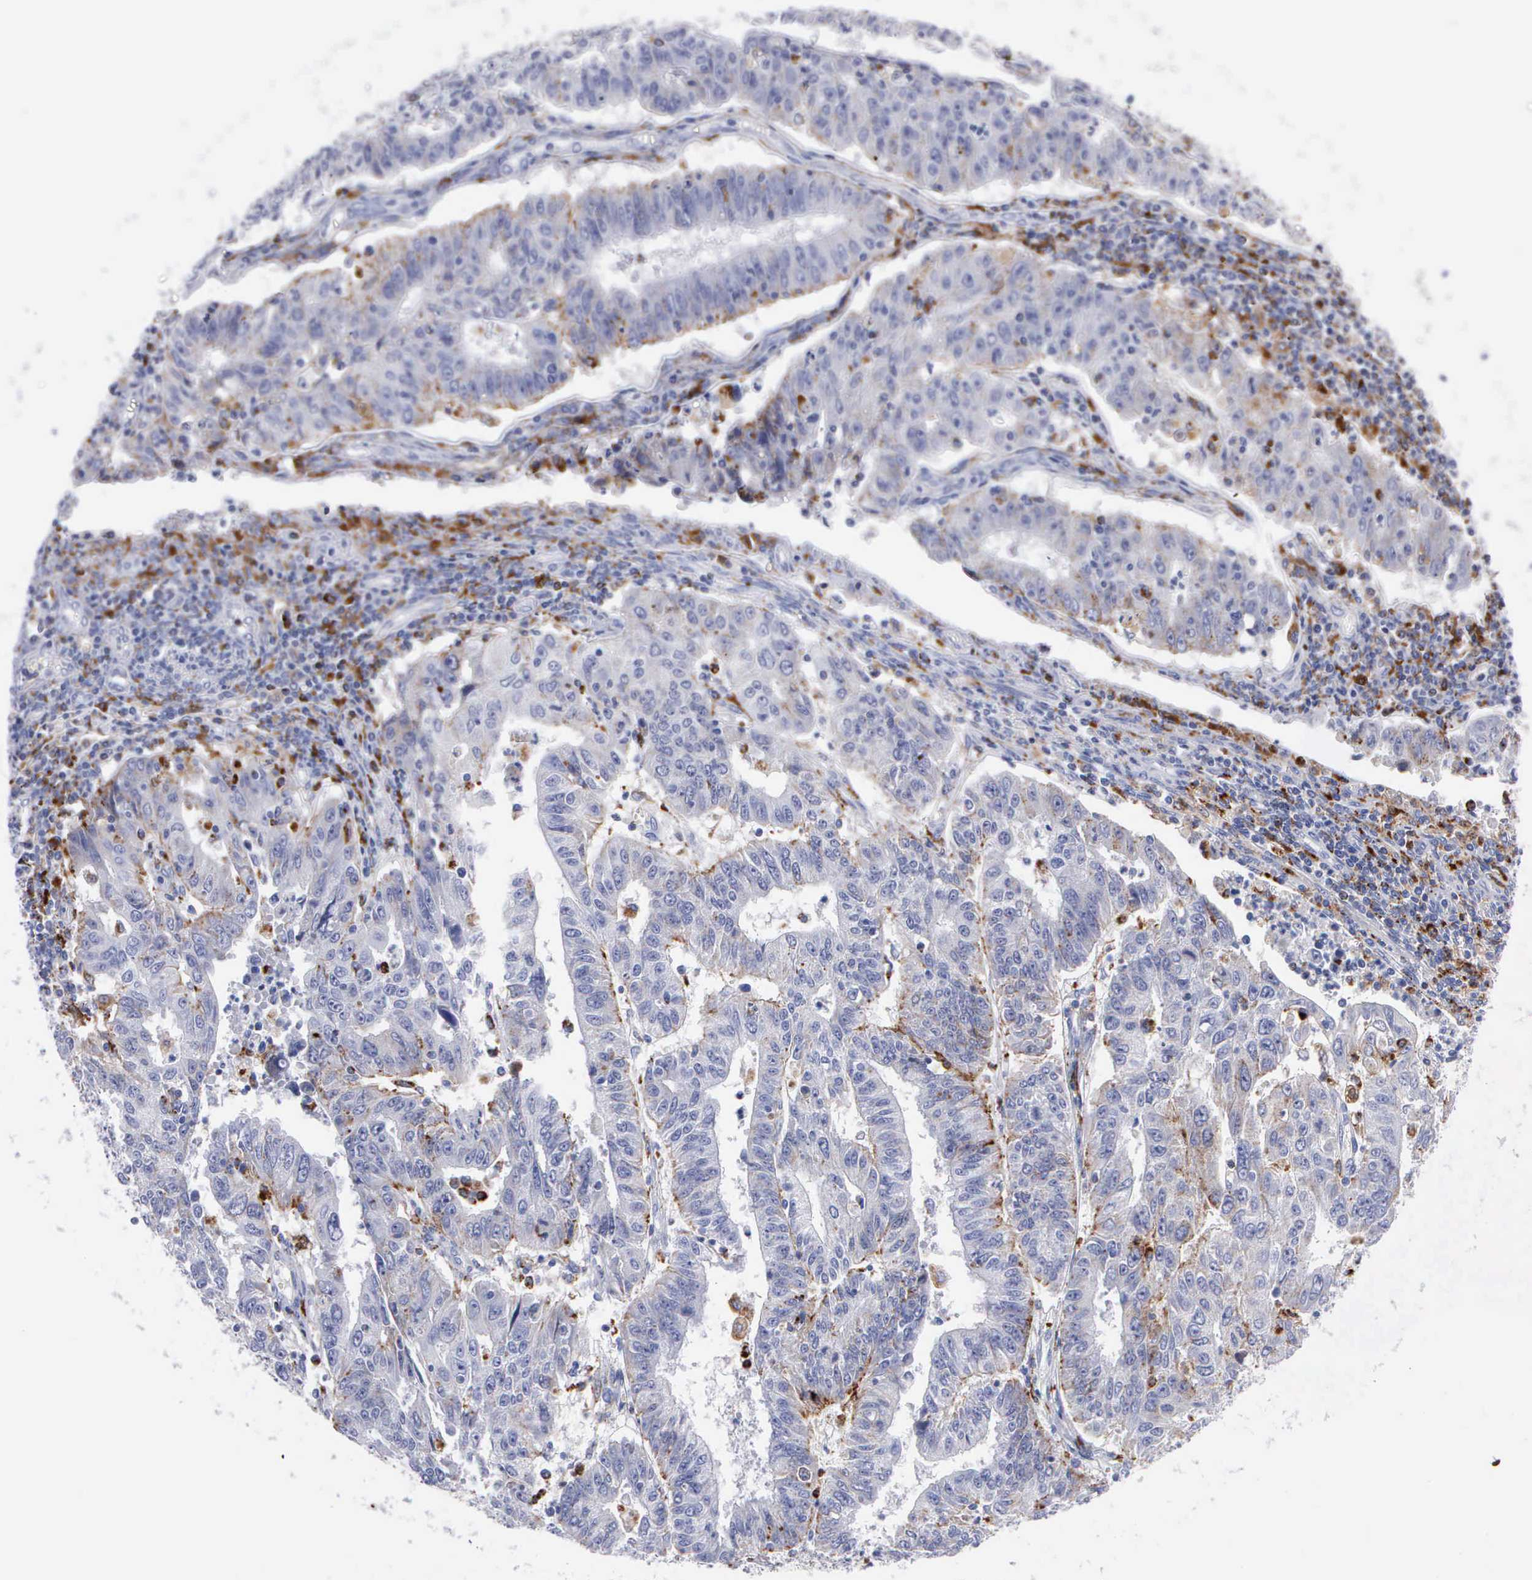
{"staining": {"intensity": "weak", "quantity": "<25%", "location": "cytoplasmic/membranous"}, "tissue": "endometrial cancer", "cell_type": "Tumor cells", "image_type": "cancer", "snomed": [{"axis": "morphology", "description": "Adenocarcinoma, NOS"}, {"axis": "topography", "description": "Endometrium"}], "caption": "Immunohistochemical staining of human endometrial cancer demonstrates no significant positivity in tumor cells. Brightfield microscopy of immunohistochemistry (IHC) stained with DAB (3,3'-diaminobenzidine) (brown) and hematoxylin (blue), captured at high magnification.", "gene": "CTSH", "patient": {"sex": "female", "age": 42}}